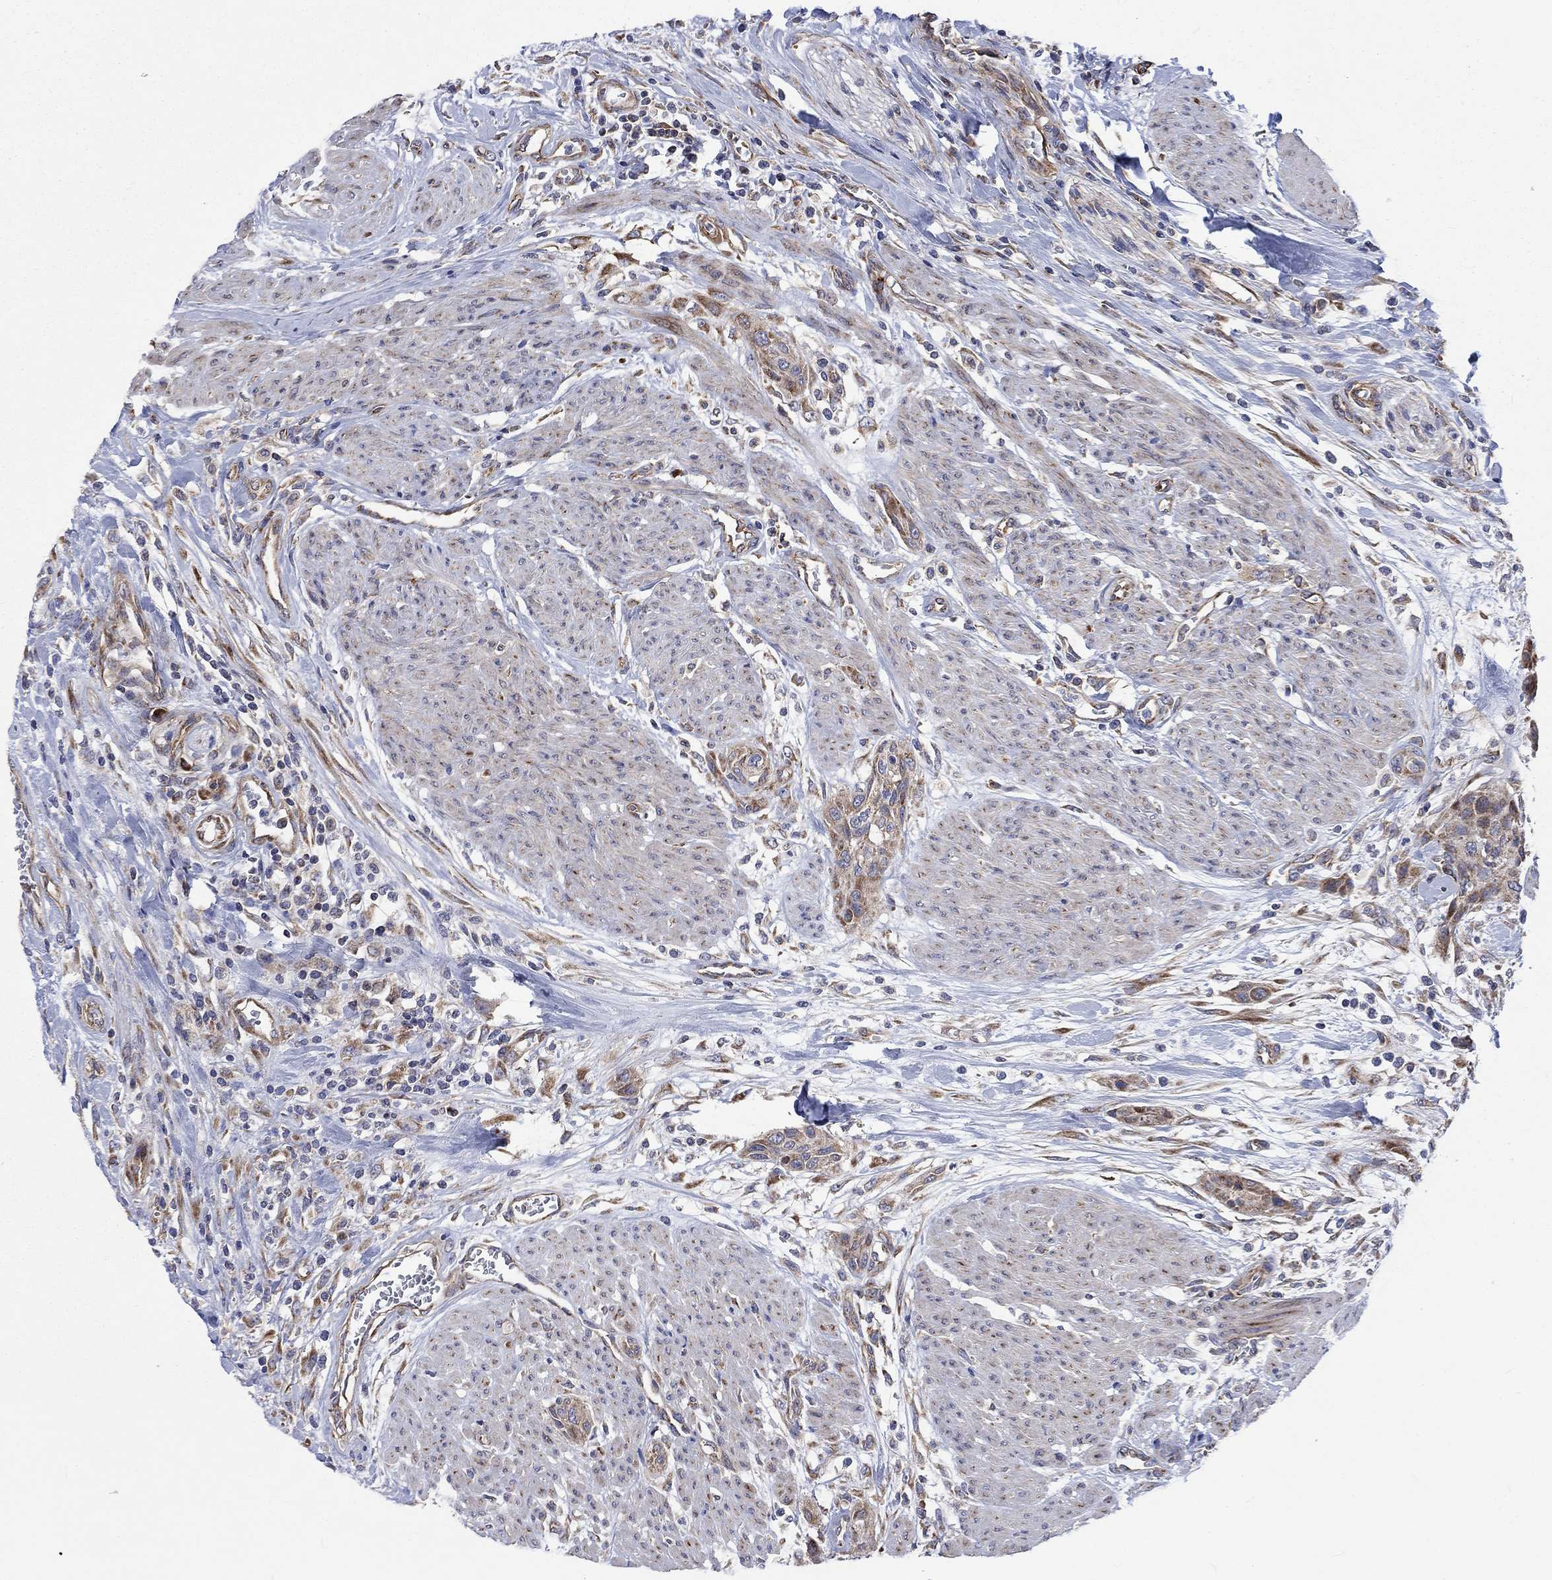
{"staining": {"intensity": "weak", "quantity": "25%-75%", "location": "cytoplasmic/membranous"}, "tissue": "urothelial cancer", "cell_type": "Tumor cells", "image_type": "cancer", "snomed": [{"axis": "morphology", "description": "Urothelial carcinoma, High grade"}, {"axis": "topography", "description": "Urinary bladder"}], "caption": "High-grade urothelial carcinoma stained with DAB (3,3'-diaminobenzidine) immunohistochemistry reveals low levels of weak cytoplasmic/membranous expression in about 25%-75% of tumor cells. The protein is stained brown, and the nuclei are stained in blue (DAB IHC with brightfield microscopy, high magnification).", "gene": "RPLP0", "patient": {"sex": "male", "age": 35}}